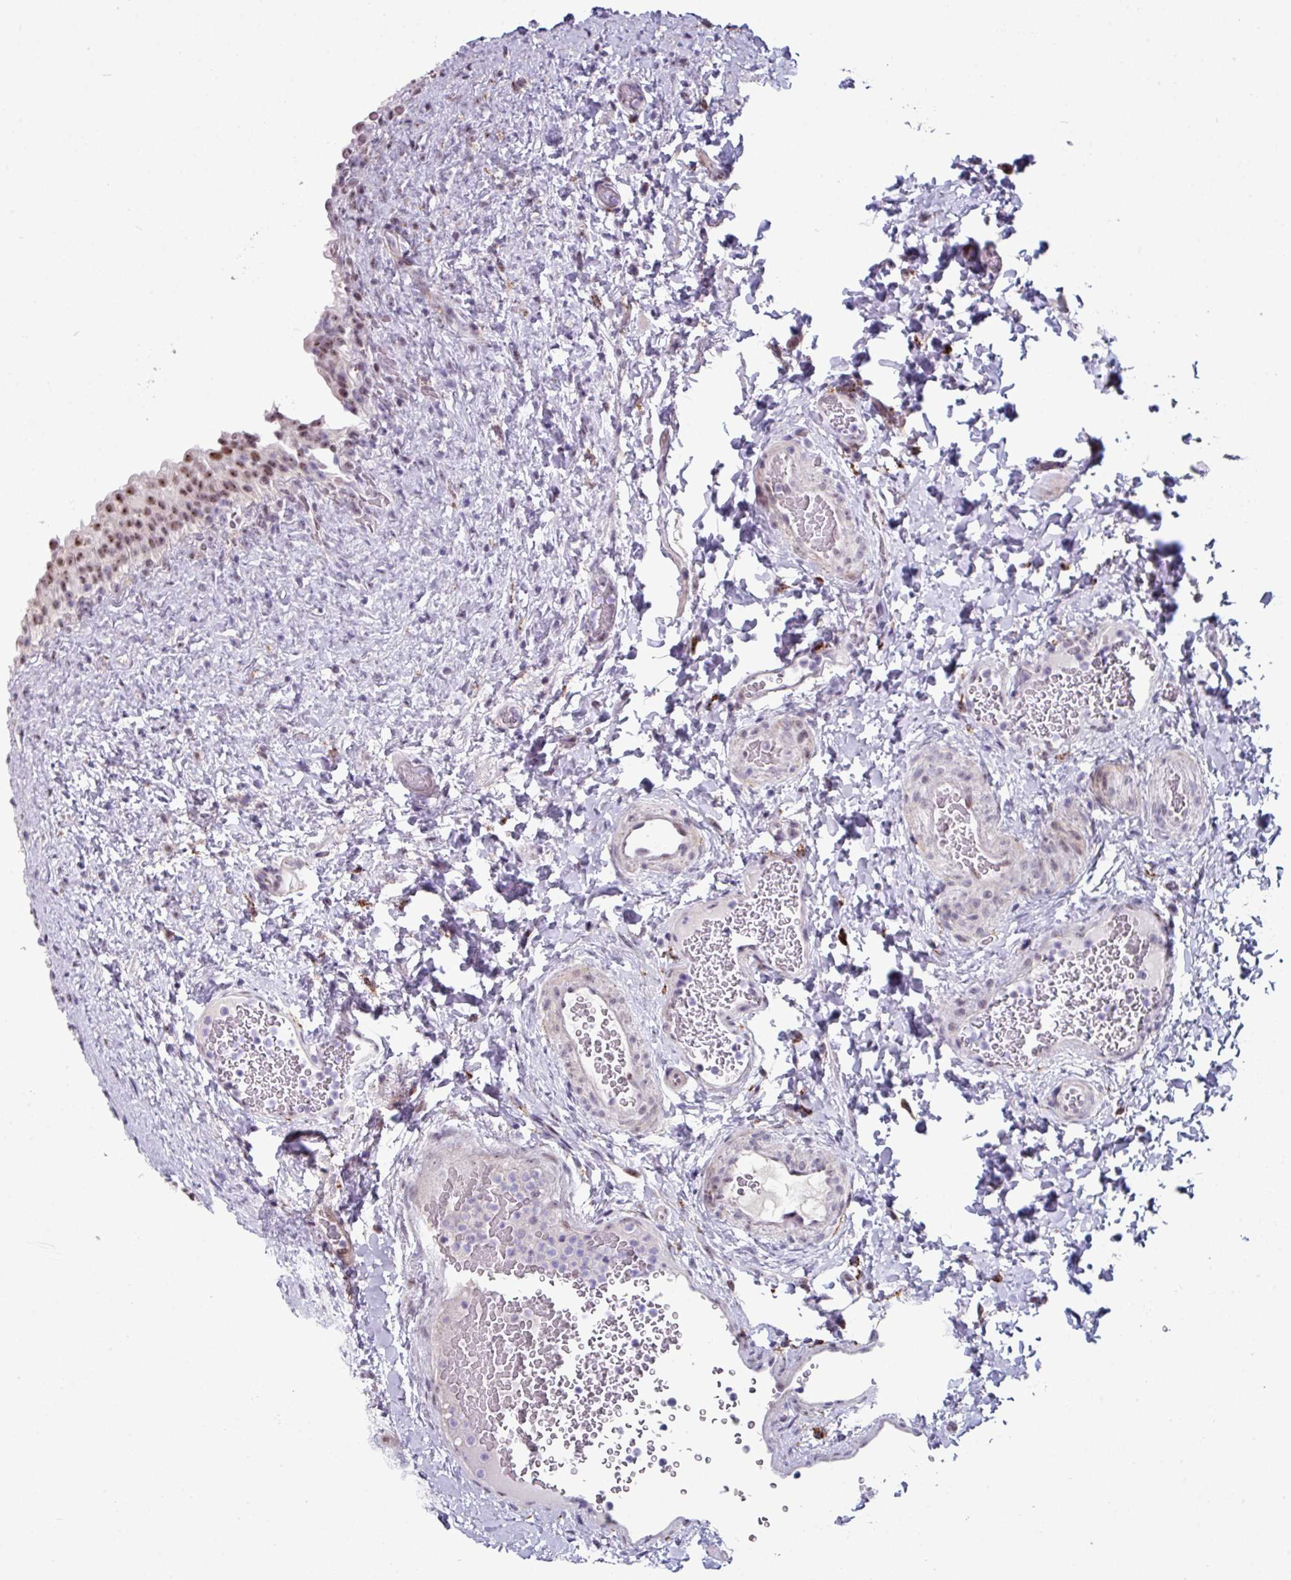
{"staining": {"intensity": "moderate", "quantity": "25%-75%", "location": "nuclear"}, "tissue": "urinary bladder", "cell_type": "Urothelial cells", "image_type": "normal", "snomed": [{"axis": "morphology", "description": "Normal tissue, NOS"}, {"axis": "topography", "description": "Urinary bladder"}], "caption": "Unremarkable urinary bladder demonstrates moderate nuclear staining in approximately 25%-75% of urothelial cells, visualized by immunohistochemistry. The staining is performed using DAB brown chromogen to label protein expression. The nuclei are counter-stained blue using hematoxylin.", "gene": "BMS1", "patient": {"sex": "female", "age": 27}}